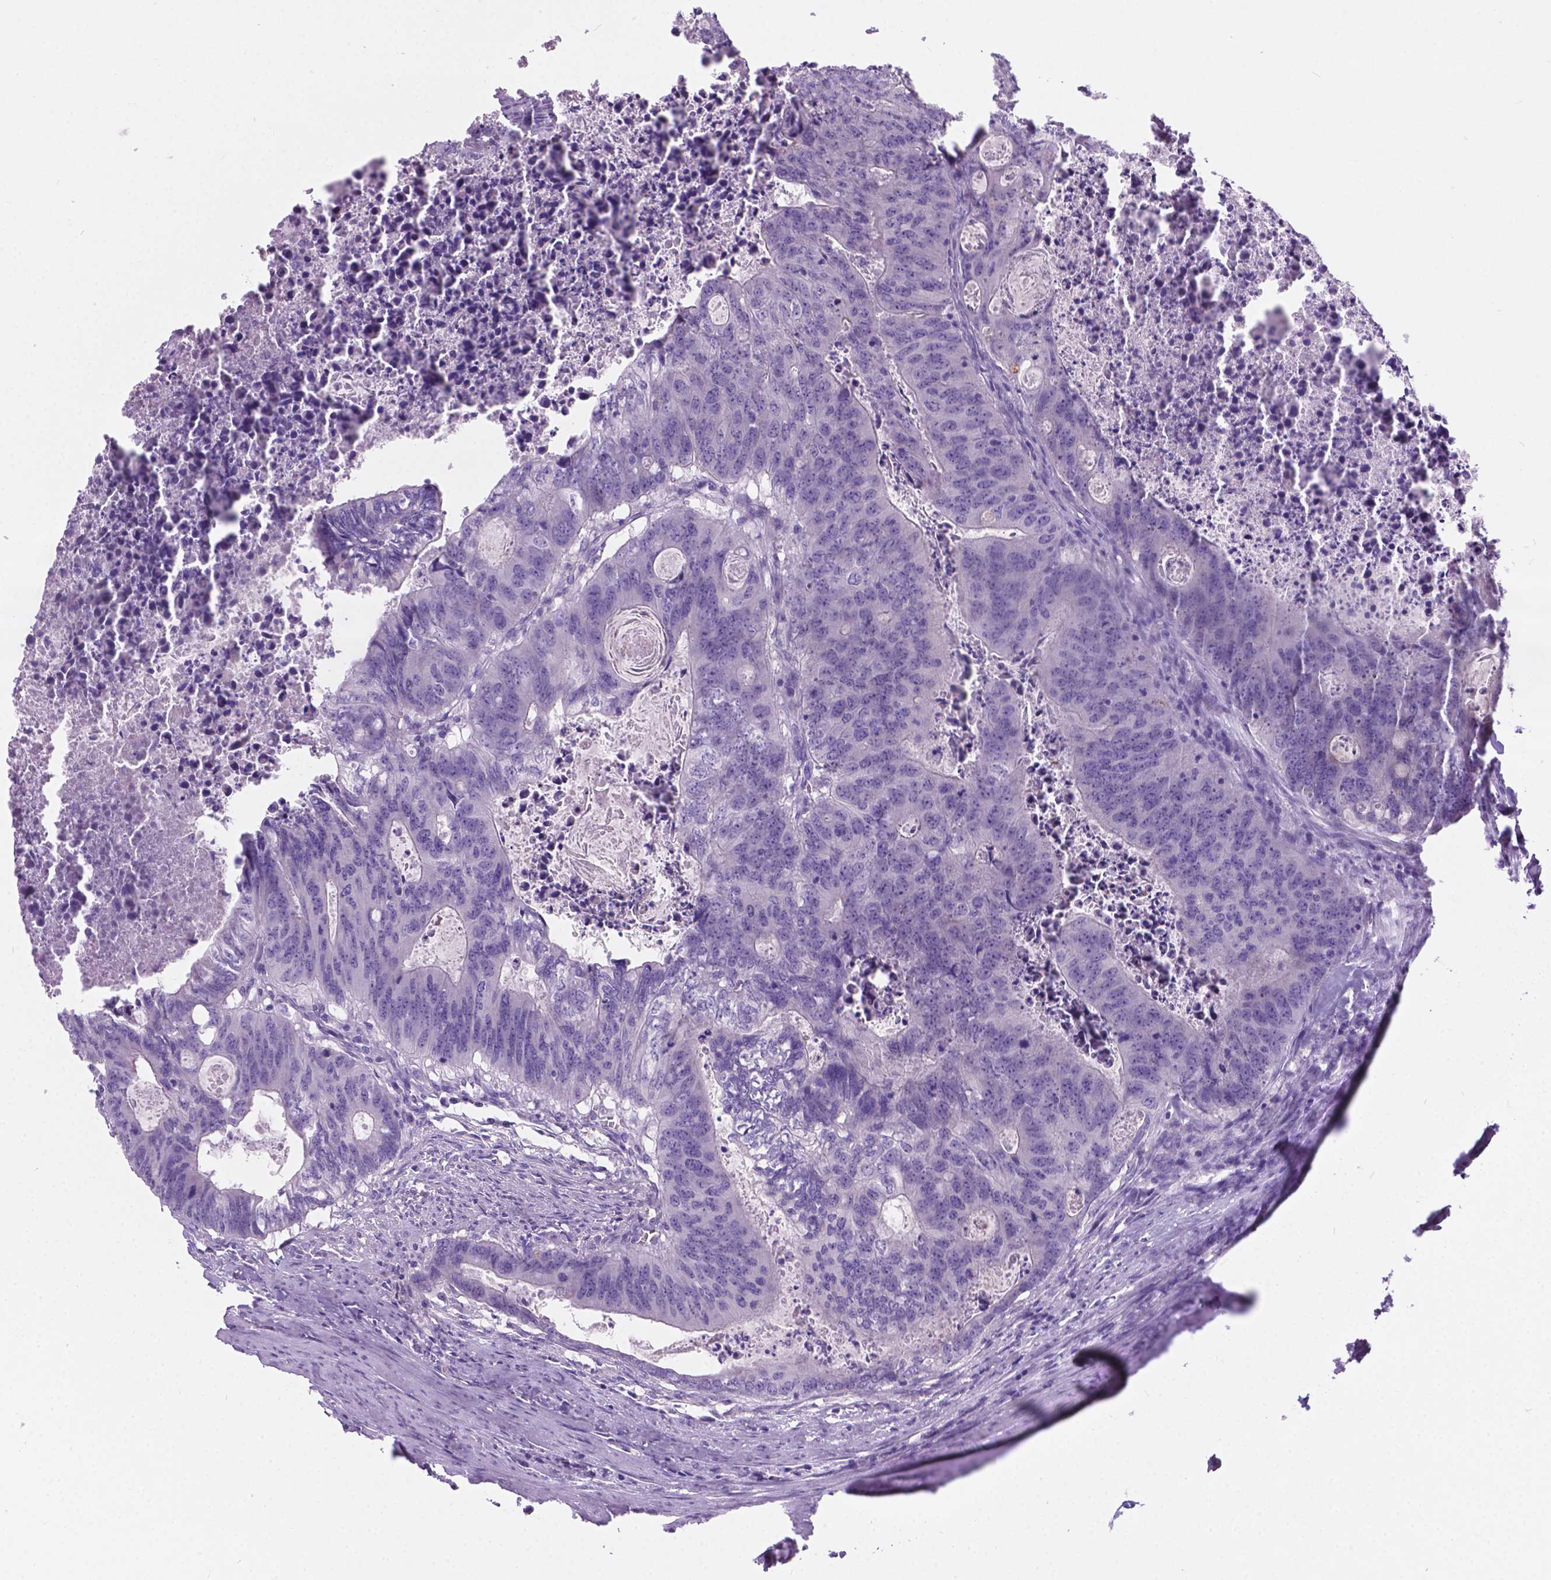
{"staining": {"intensity": "negative", "quantity": "none", "location": "none"}, "tissue": "colorectal cancer", "cell_type": "Tumor cells", "image_type": "cancer", "snomed": [{"axis": "morphology", "description": "Adenocarcinoma, NOS"}, {"axis": "topography", "description": "Colon"}], "caption": "IHC histopathology image of colorectal adenocarcinoma stained for a protein (brown), which exhibits no positivity in tumor cells.", "gene": "ARMS2", "patient": {"sex": "male", "age": 67}}